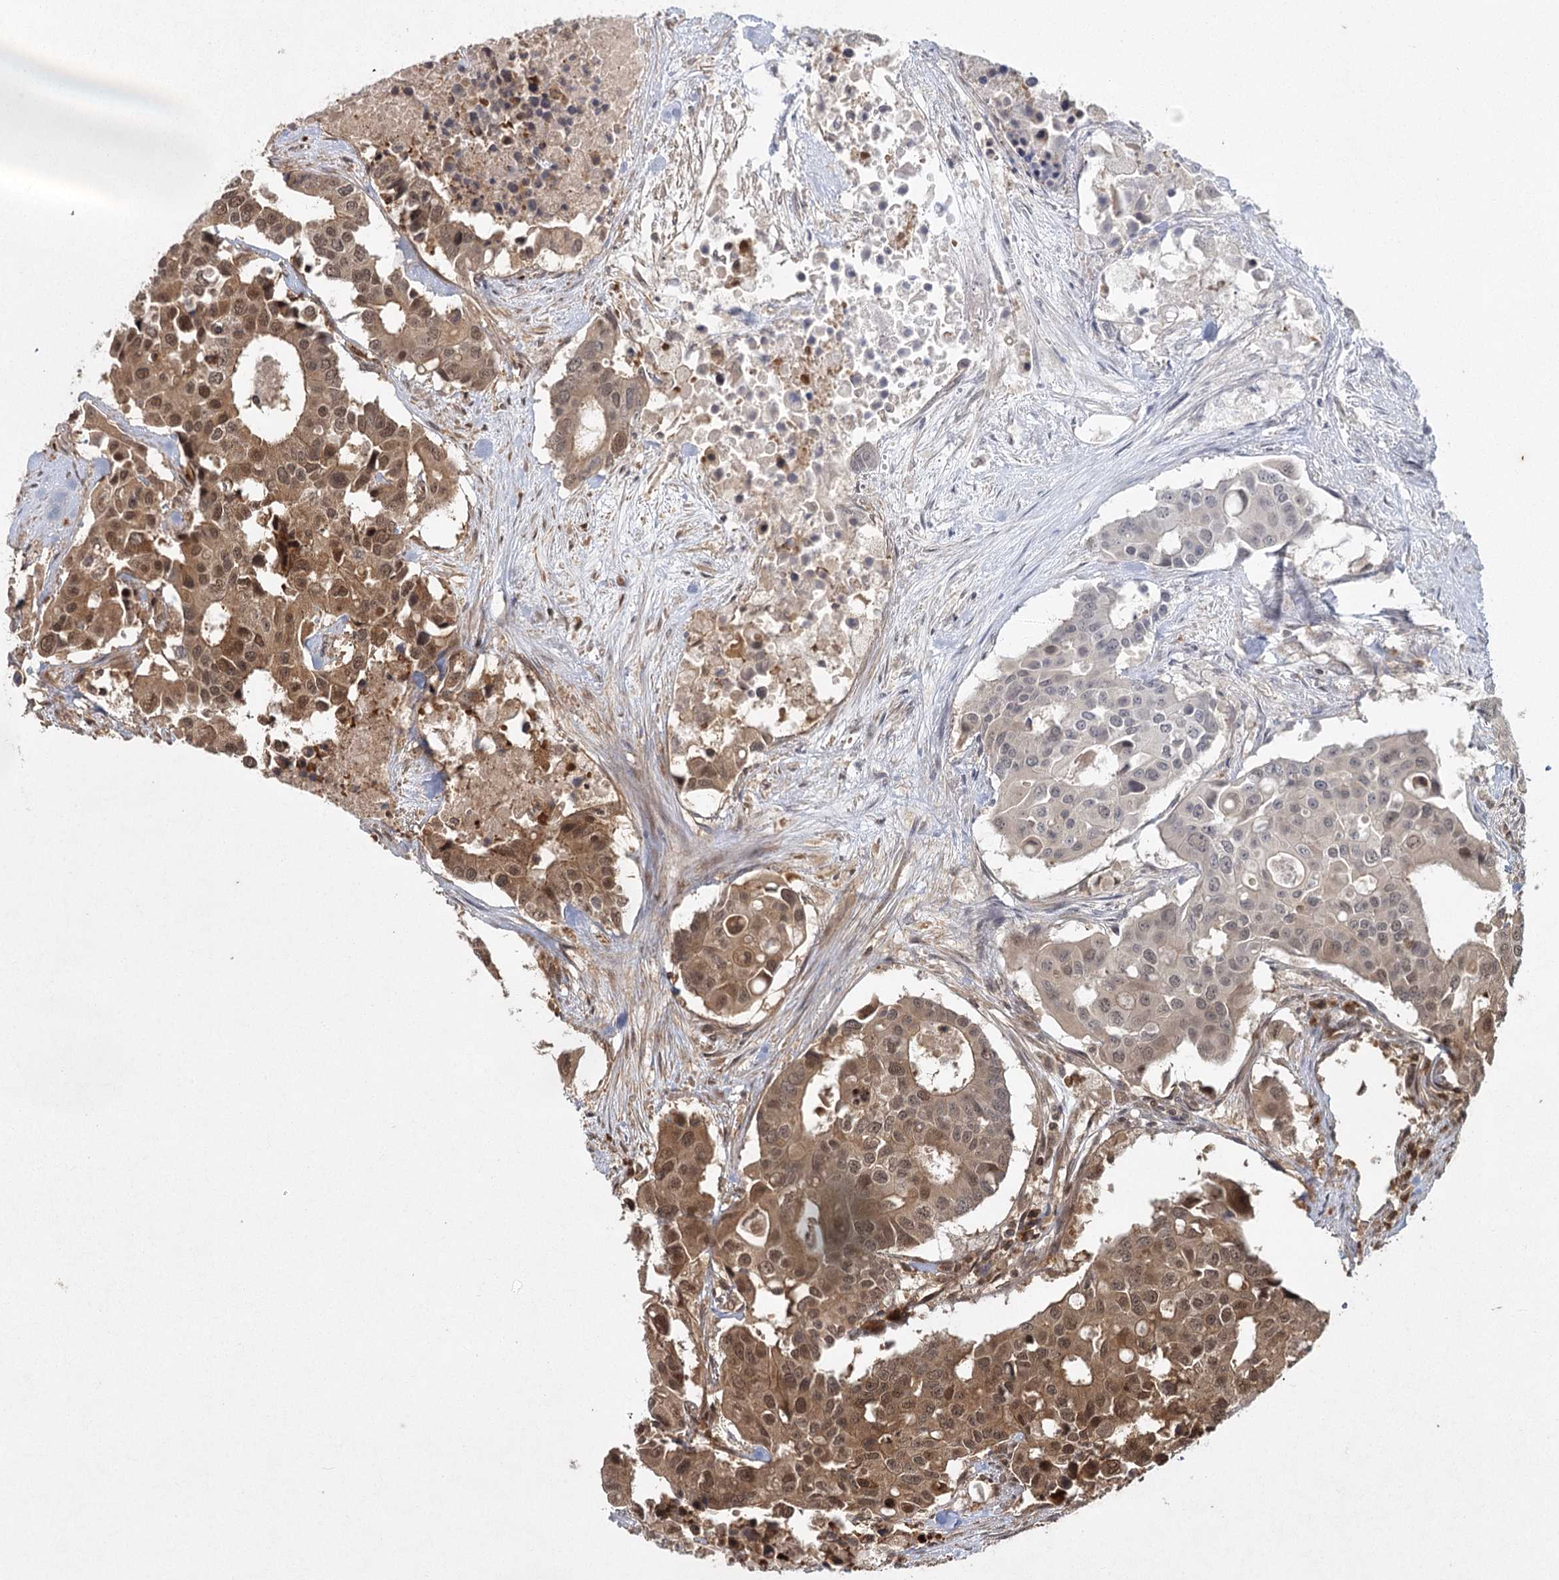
{"staining": {"intensity": "moderate", "quantity": ">75%", "location": "cytoplasmic/membranous,nuclear"}, "tissue": "colorectal cancer", "cell_type": "Tumor cells", "image_type": "cancer", "snomed": [{"axis": "morphology", "description": "Adenocarcinoma, NOS"}, {"axis": "topography", "description": "Colon"}], "caption": "Human adenocarcinoma (colorectal) stained for a protein (brown) shows moderate cytoplasmic/membranous and nuclear positive staining in about >75% of tumor cells.", "gene": "MDFIC", "patient": {"sex": "male", "age": 77}}